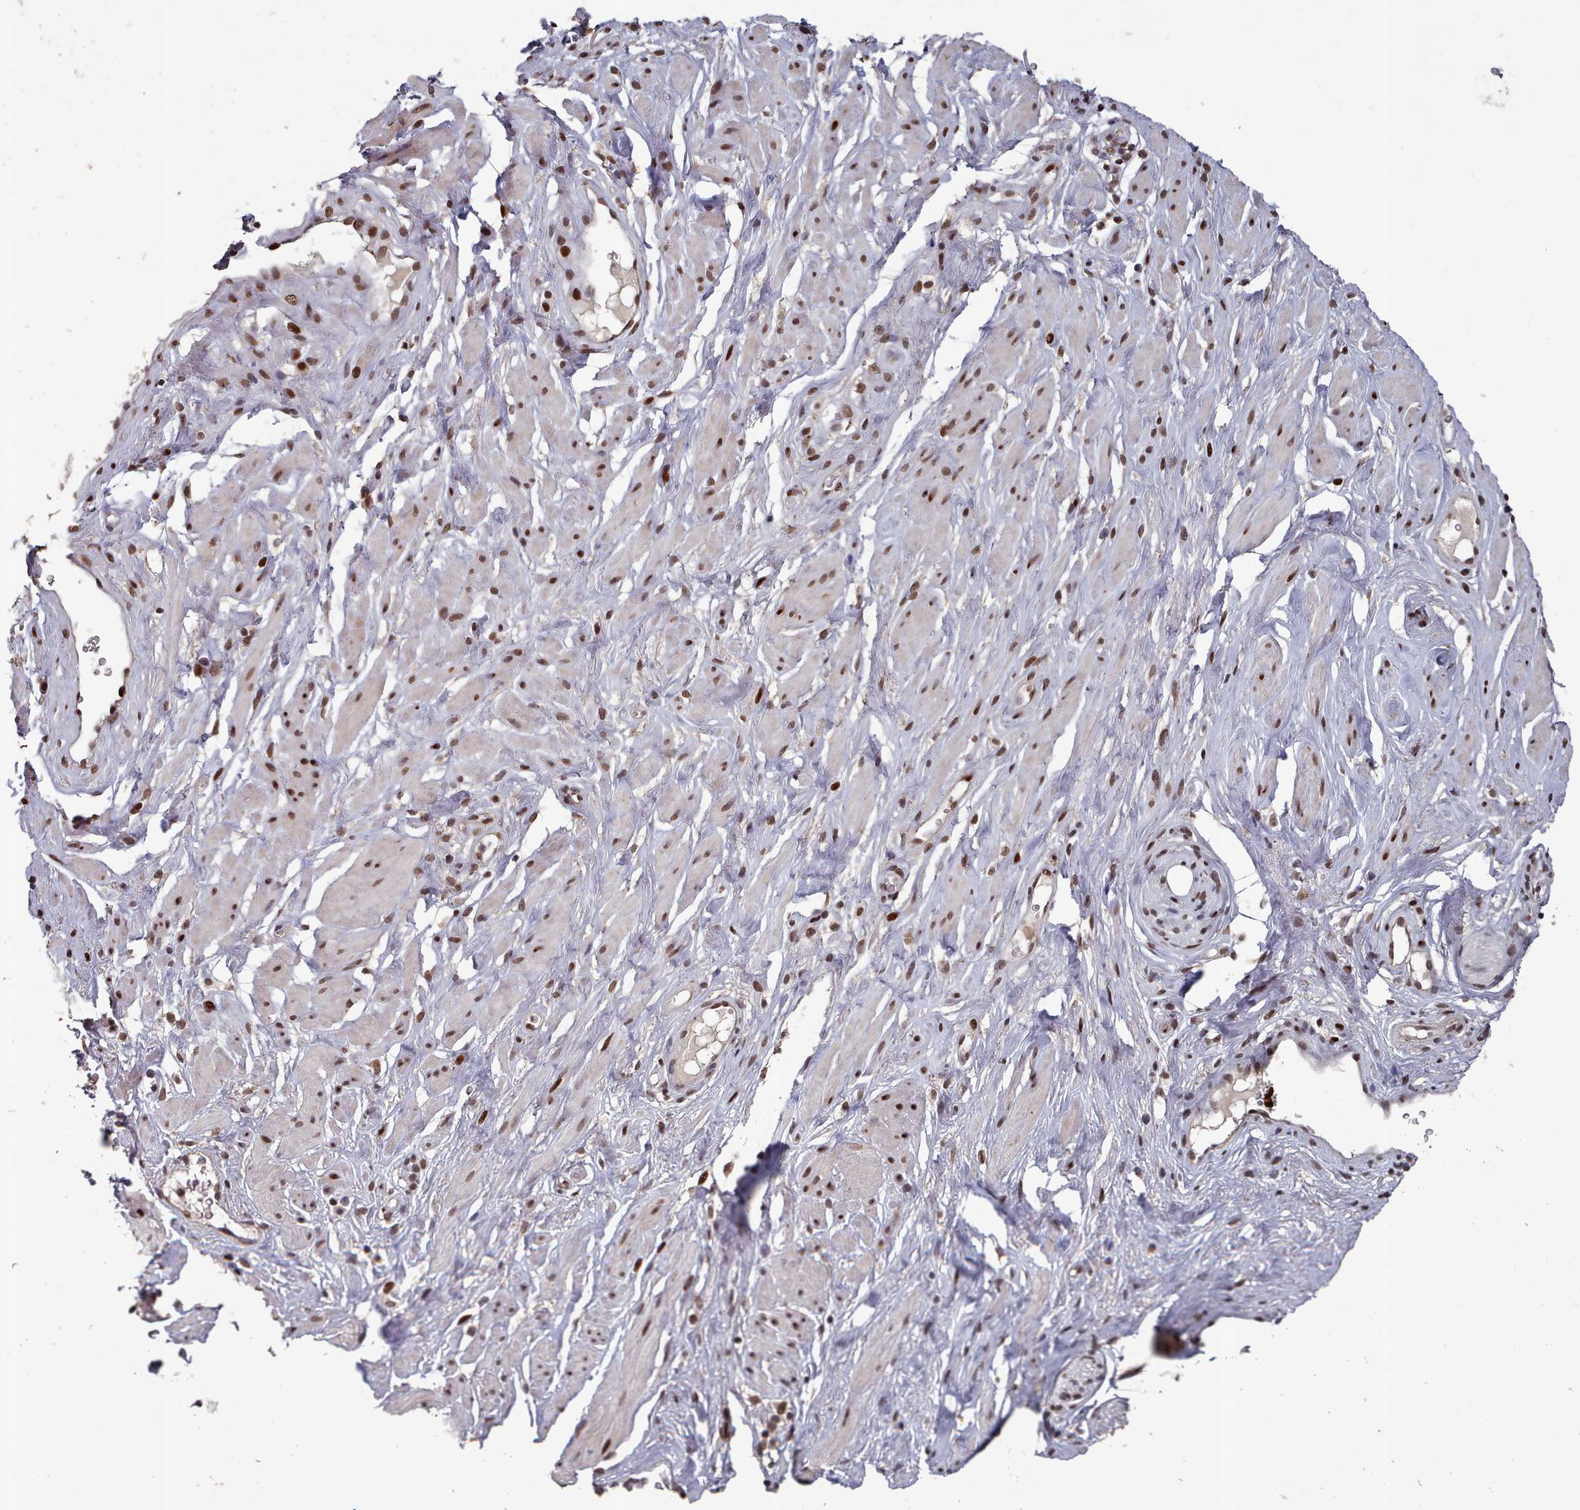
{"staining": {"intensity": "moderate", "quantity": ">75%", "location": "nuclear"}, "tissue": "soft tissue", "cell_type": "Chondrocytes", "image_type": "normal", "snomed": [{"axis": "morphology", "description": "Normal tissue, NOS"}, {"axis": "morphology", "description": "Adenocarcinoma, NOS"}, {"axis": "topography", "description": "Rectum"}, {"axis": "topography", "description": "Vagina"}, {"axis": "topography", "description": "Peripheral nerve tissue"}], "caption": "IHC (DAB (3,3'-diaminobenzidine)) staining of benign human soft tissue shows moderate nuclear protein expression in approximately >75% of chondrocytes.", "gene": "PNRC2", "patient": {"sex": "female", "age": 71}}